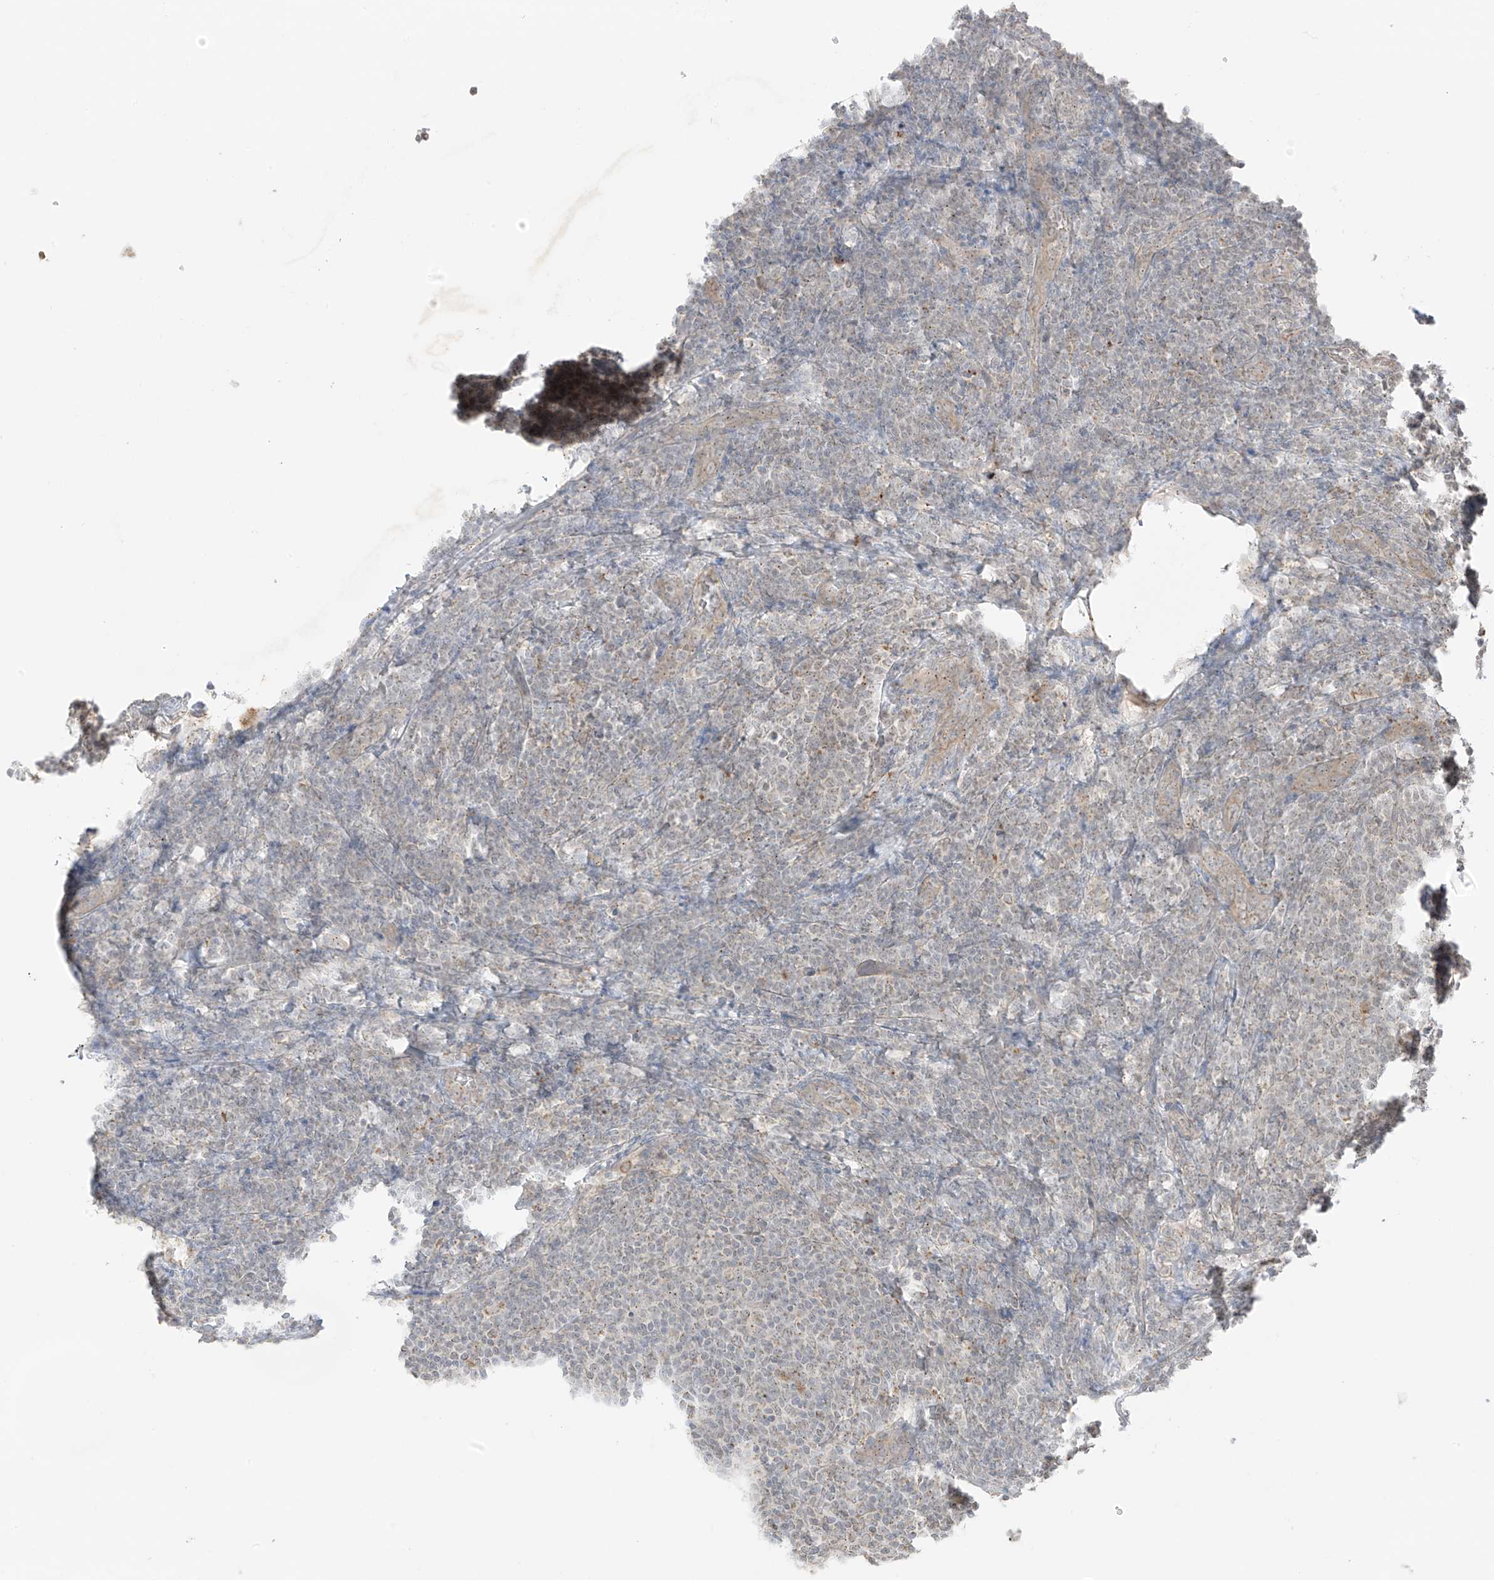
{"staining": {"intensity": "weak", "quantity": "<25%", "location": "cytoplasmic/membranous"}, "tissue": "lymphoma", "cell_type": "Tumor cells", "image_type": "cancer", "snomed": [{"axis": "morphology", "description": "Malignant lymphoma, non-Hodgkin's type, Low grade"}, {"axis": "topography", "description": "Lymph node"}], "caption": "High power microscopy photomicrograph of an IHC photomicrograph of lymphoma, revealing no significant positivity in tumor cells.", "gene": "N4BP3", "patient": {"sex": "male", "age": 66}}